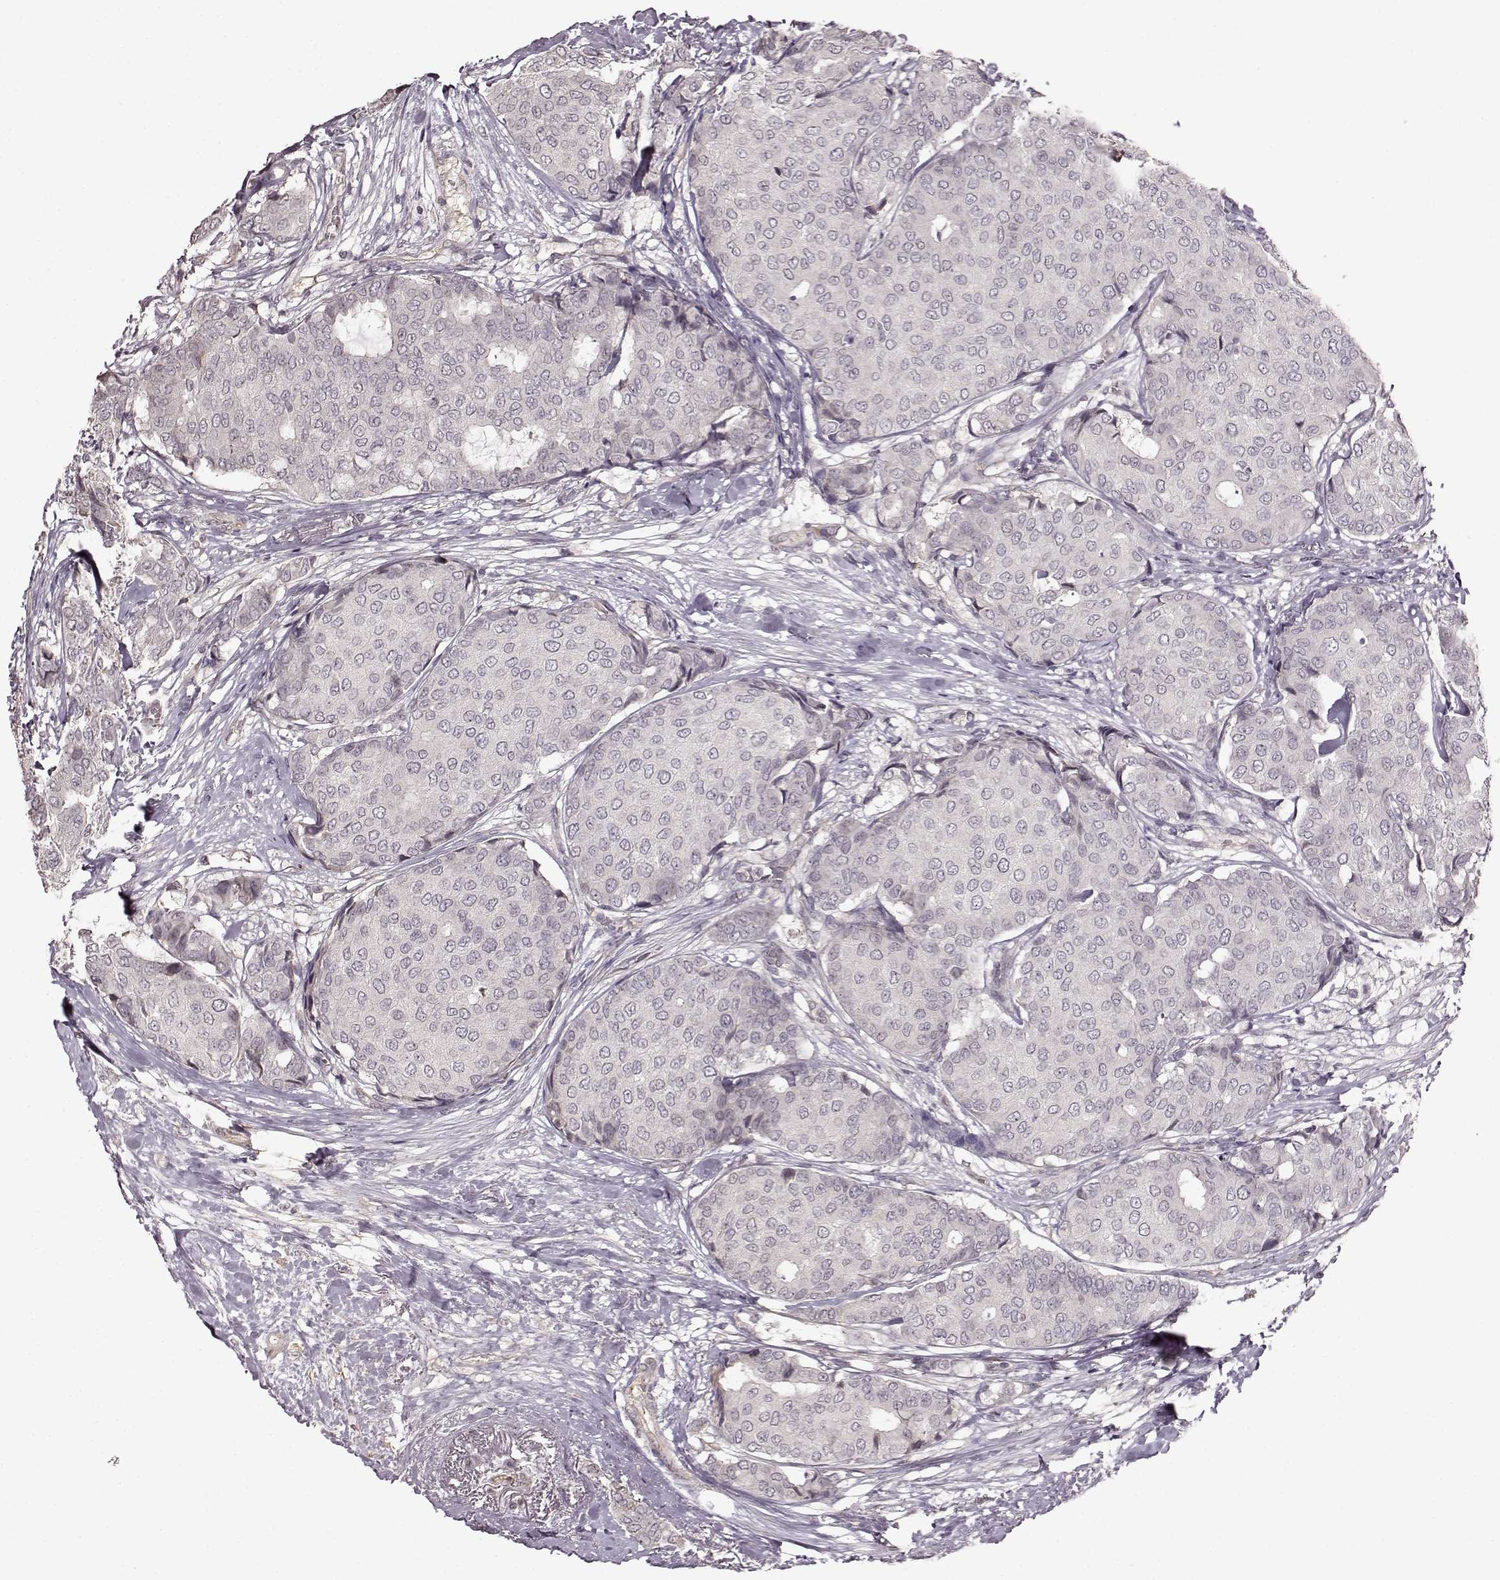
{"staining": {"intensity": "negative", "quantity": "none", "location": "none"}, "tissue": "breast cancer", "cell_type": "Tumor cells", "image_type": "cancer", "snomed": [{"axis": "morphology", "description": "Duct carcinoma"}, {"axis": "topography", "description": "Breast"}], "caption": "Intraductal carcinoma (breast) was stained to show a protein in brown. There is no significant staining in tumor cells. (Stains: DAB immunohistochemistry with hematoxylin counter stain, Microscopy: brightfield microscopy at high magnification).", "gene": "FSHB", "patient": {"sex": "female", "age": 75}}